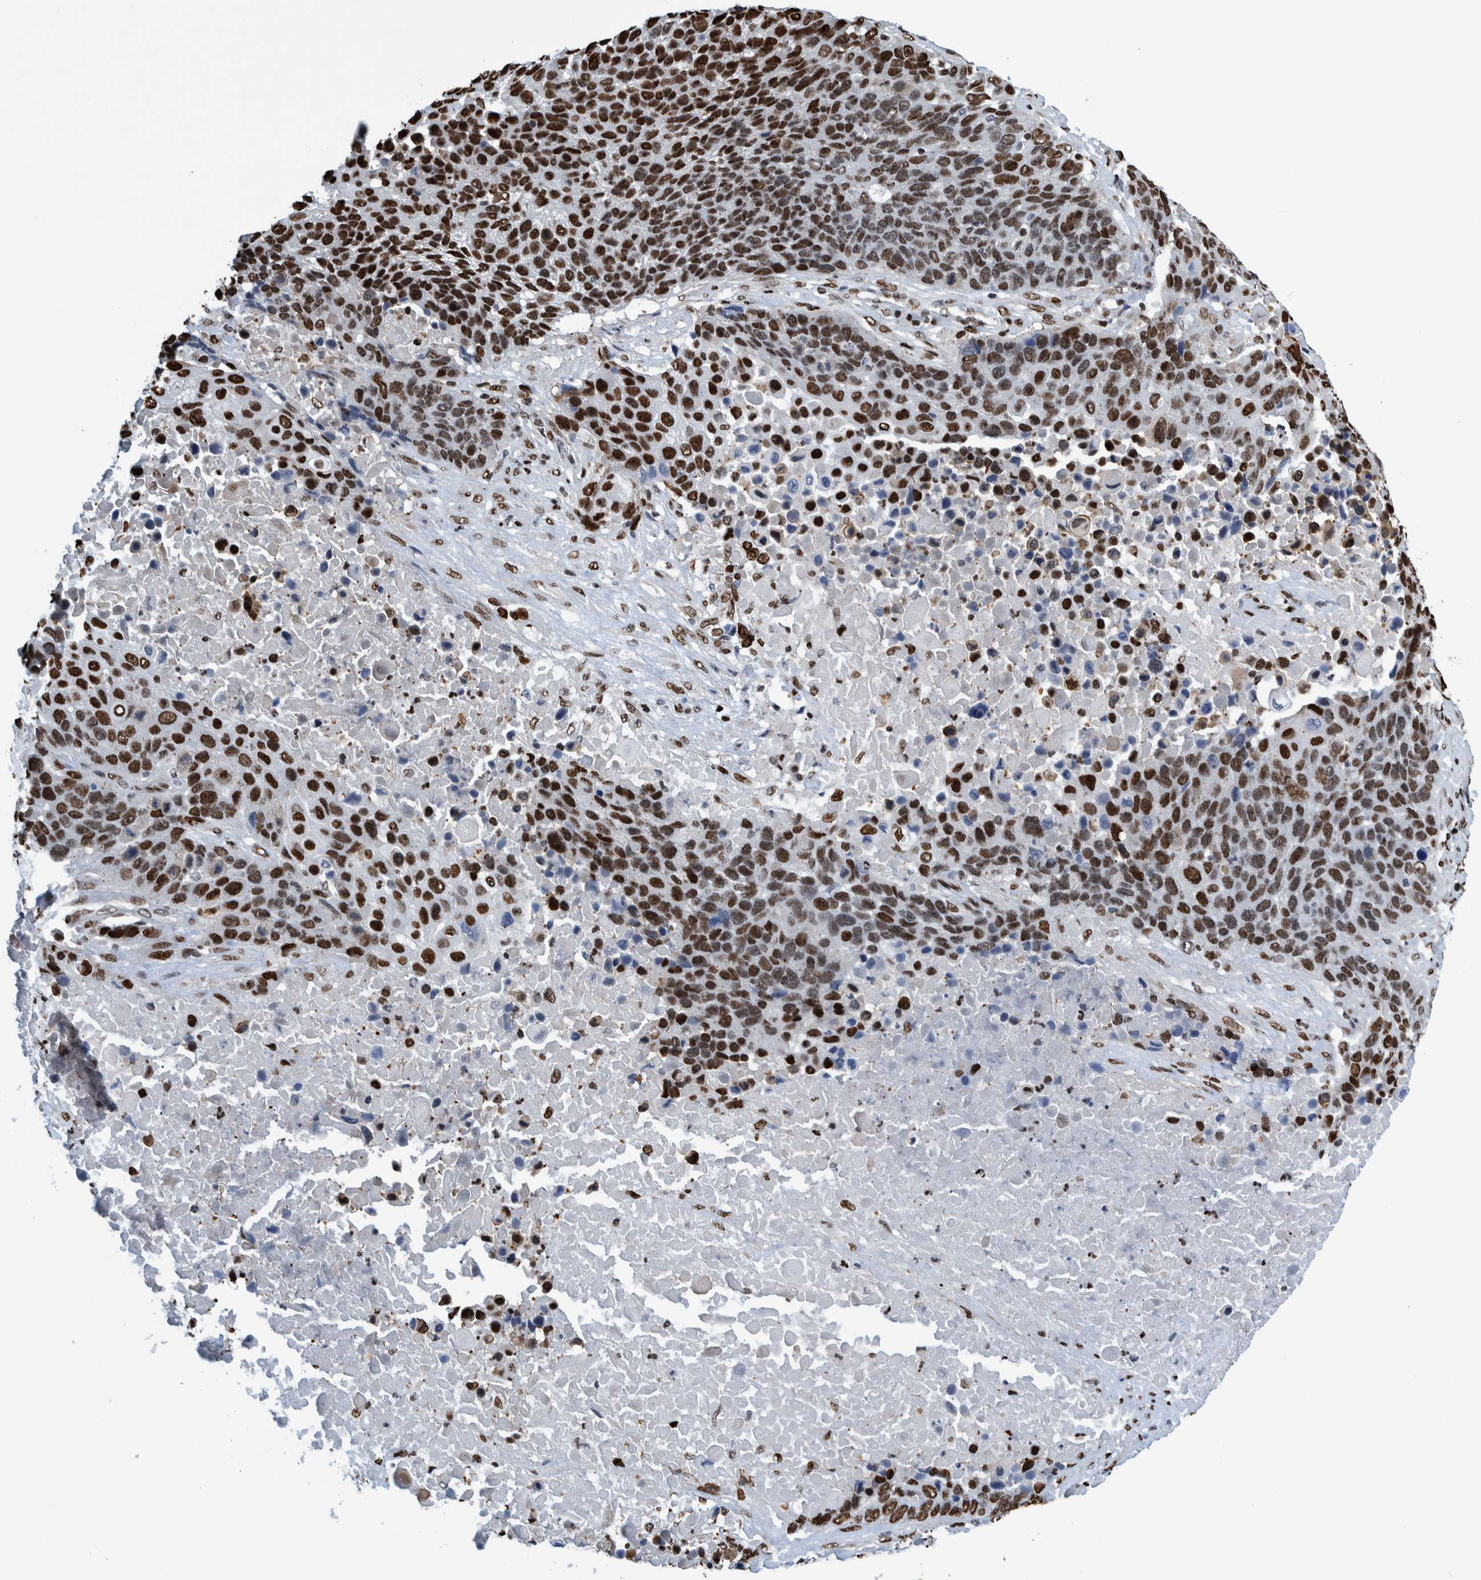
{"staining": {"intensity": "strong", "quantity": ">75%", "location": "nuclear"}, "tissue": "lung cancer", "cell_type": "Tumor cells", "image_type": "cancer", "snomed": [{"axis": "morphology", "description": "Squamous cell carcinoma, NOS"}, {"axis": "topography", "description": "Lung"}], "caption": "About >75% of tumor cells in human lung cancer (squamous cell carcinoma) reveal strong nuclear protein staining as visualized by brown immunohistochemical staining.", "gene": "HEATR9", "patient": {"sex": "male", "age": 66}}